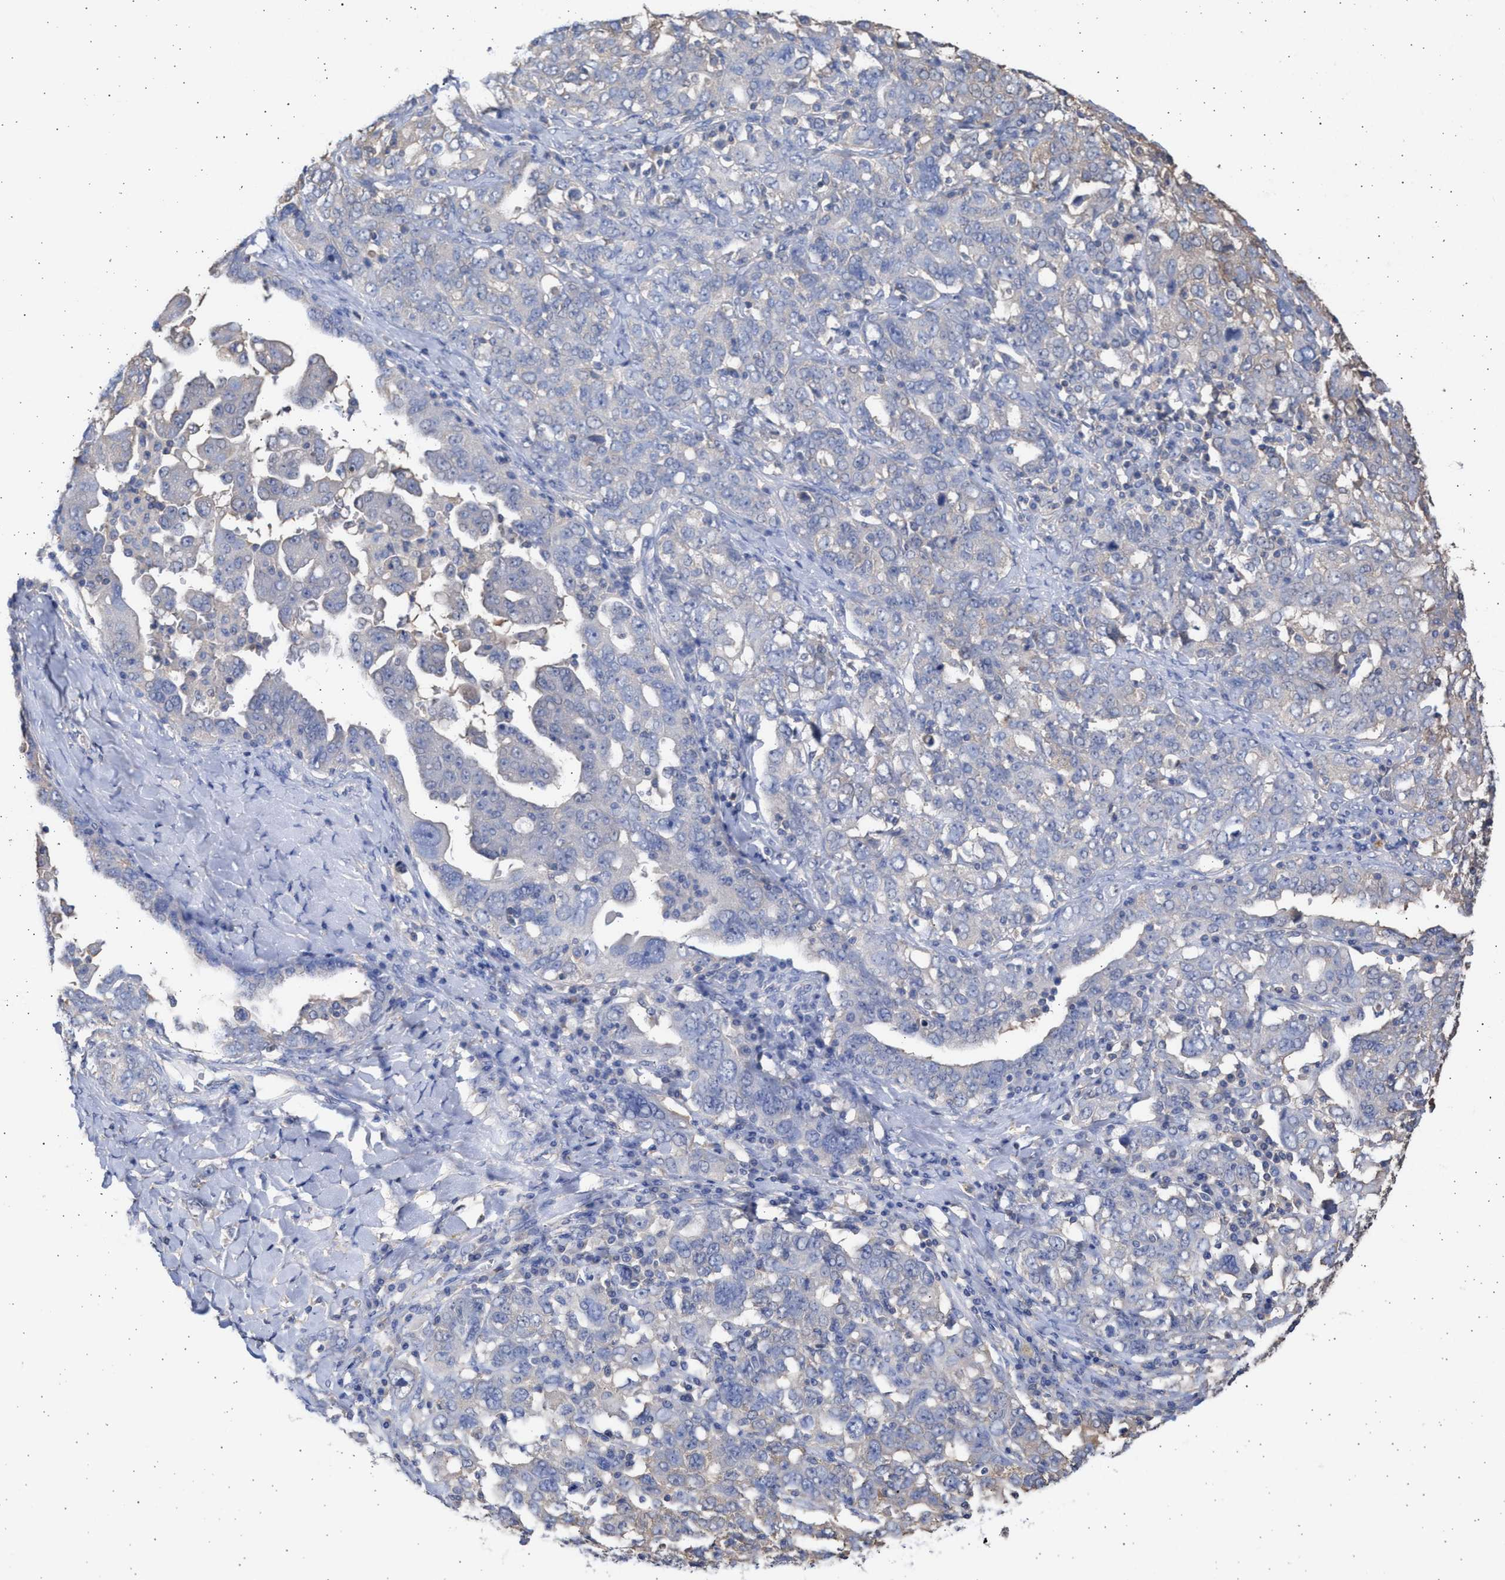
{"staining": {"intensity": "negative", "quantity": "none", "location": "none"}, "tissue": "ovarian cancer", "cell_type": "Tumor cells", "image_type": "cancer", "snomed": [{"axis": "morphology", "description": "Carcinoma, endometroid"}, {"axis": "topography", "description": "Ovary"}], "caption": "Protein analysis of ovarian cancer (endometroid carcinoma) exhibits no significant expression in tumor cells. (DAB IHC visualized using brightfield microscopy, high magnification).", "gene": "ALDOC", "patient": {"sex": "female", "age": 62}}